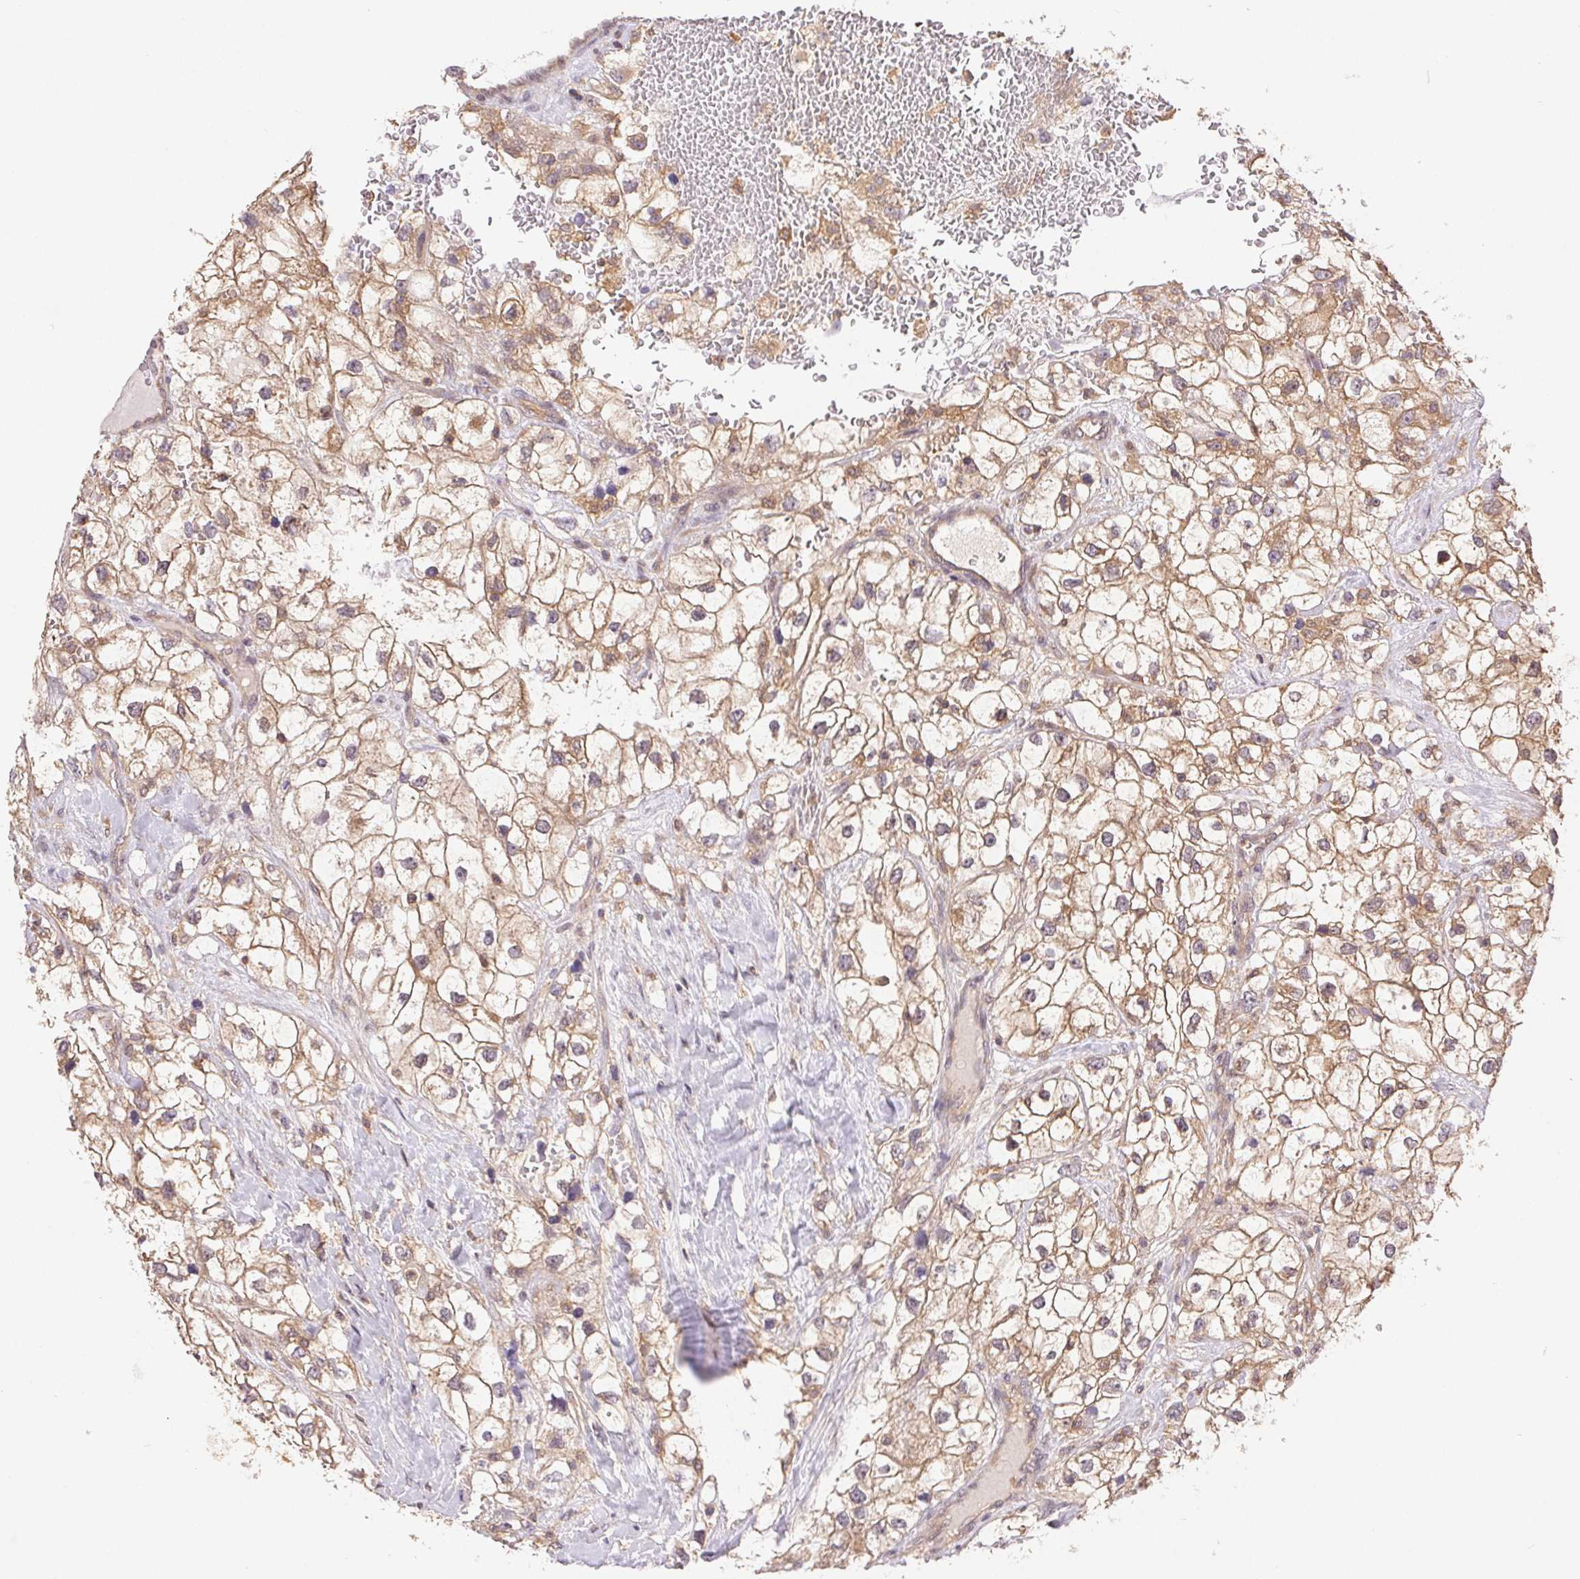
{"staining": {"intensity": "weak", "quantity": ">75%", "location": "cytoplasmic/membranous"}, "tissue": "renal cancer", "cell_type": "Tumor cells", "image_type": "cancer", "snomed": [{"axis": "morphology", "description": "Adenocarcinoma, NOS"}, {"axis": "topography", "description": "Kidney"}], "caption": "An image of renal cancer (adenocarcinoma) stained for a protein shows weak cytoplasmic/membranous brown staining in tumor cells.", "gene": "GDI2", "patient": {"sex": "male", "age": 59}}